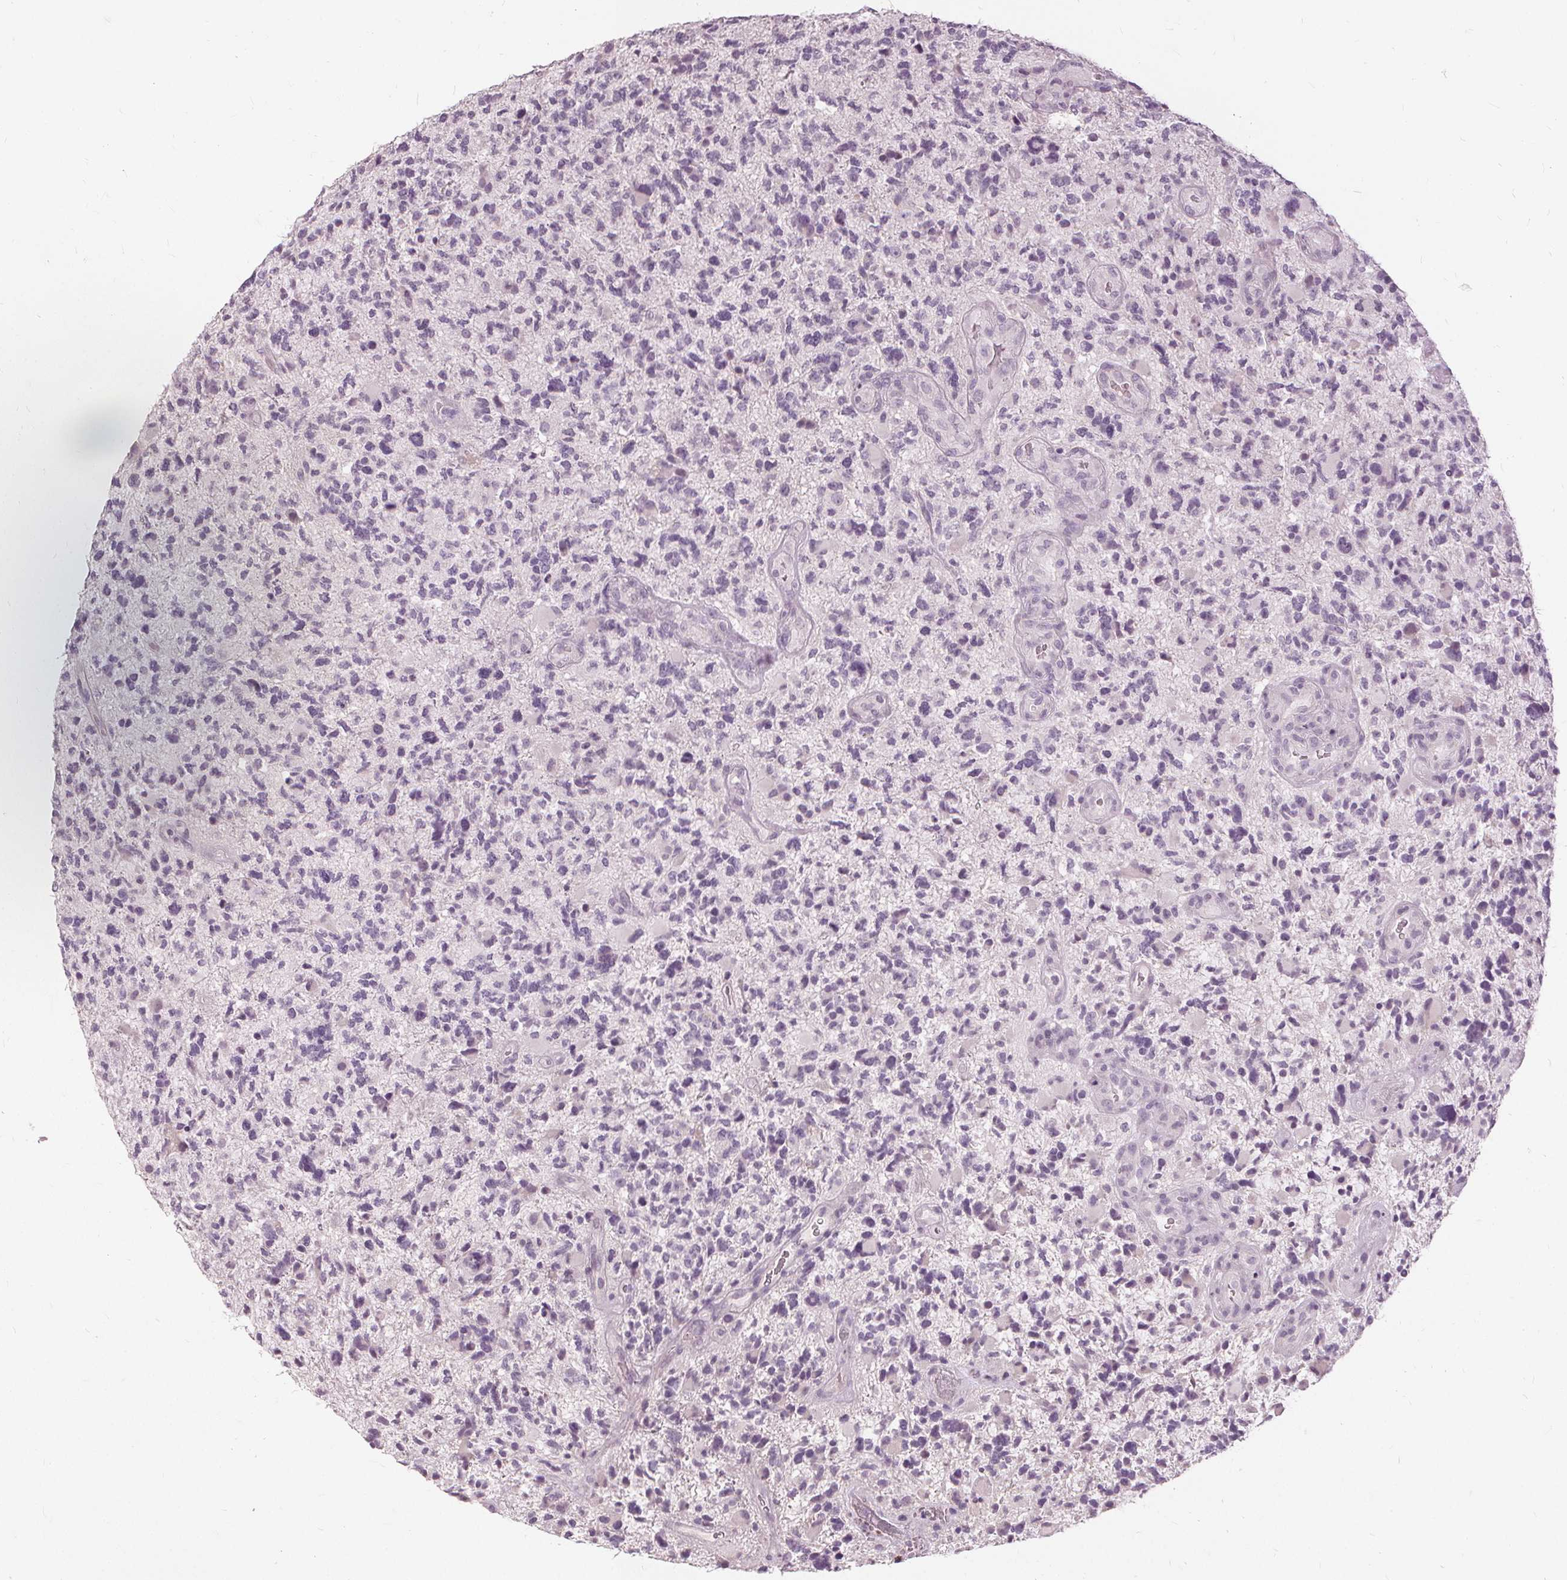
{"staining": {"intensity": "negative", "quantity": "none", "location": "none"}, "tissue": "glioma", "cell_type": "Tumor cells", "image_type": "cancer", "snomed": [{"axis": "morphology", "description": "Glioma, malignant, High grade"}, {"axis": "topography", "description": "Brain"}], "caption": "Micrograph shows no protein positivity in tumor cells of glioma tissue.", "gene": "SFTPD", "patient": {"sex": "female", "age": 71}}